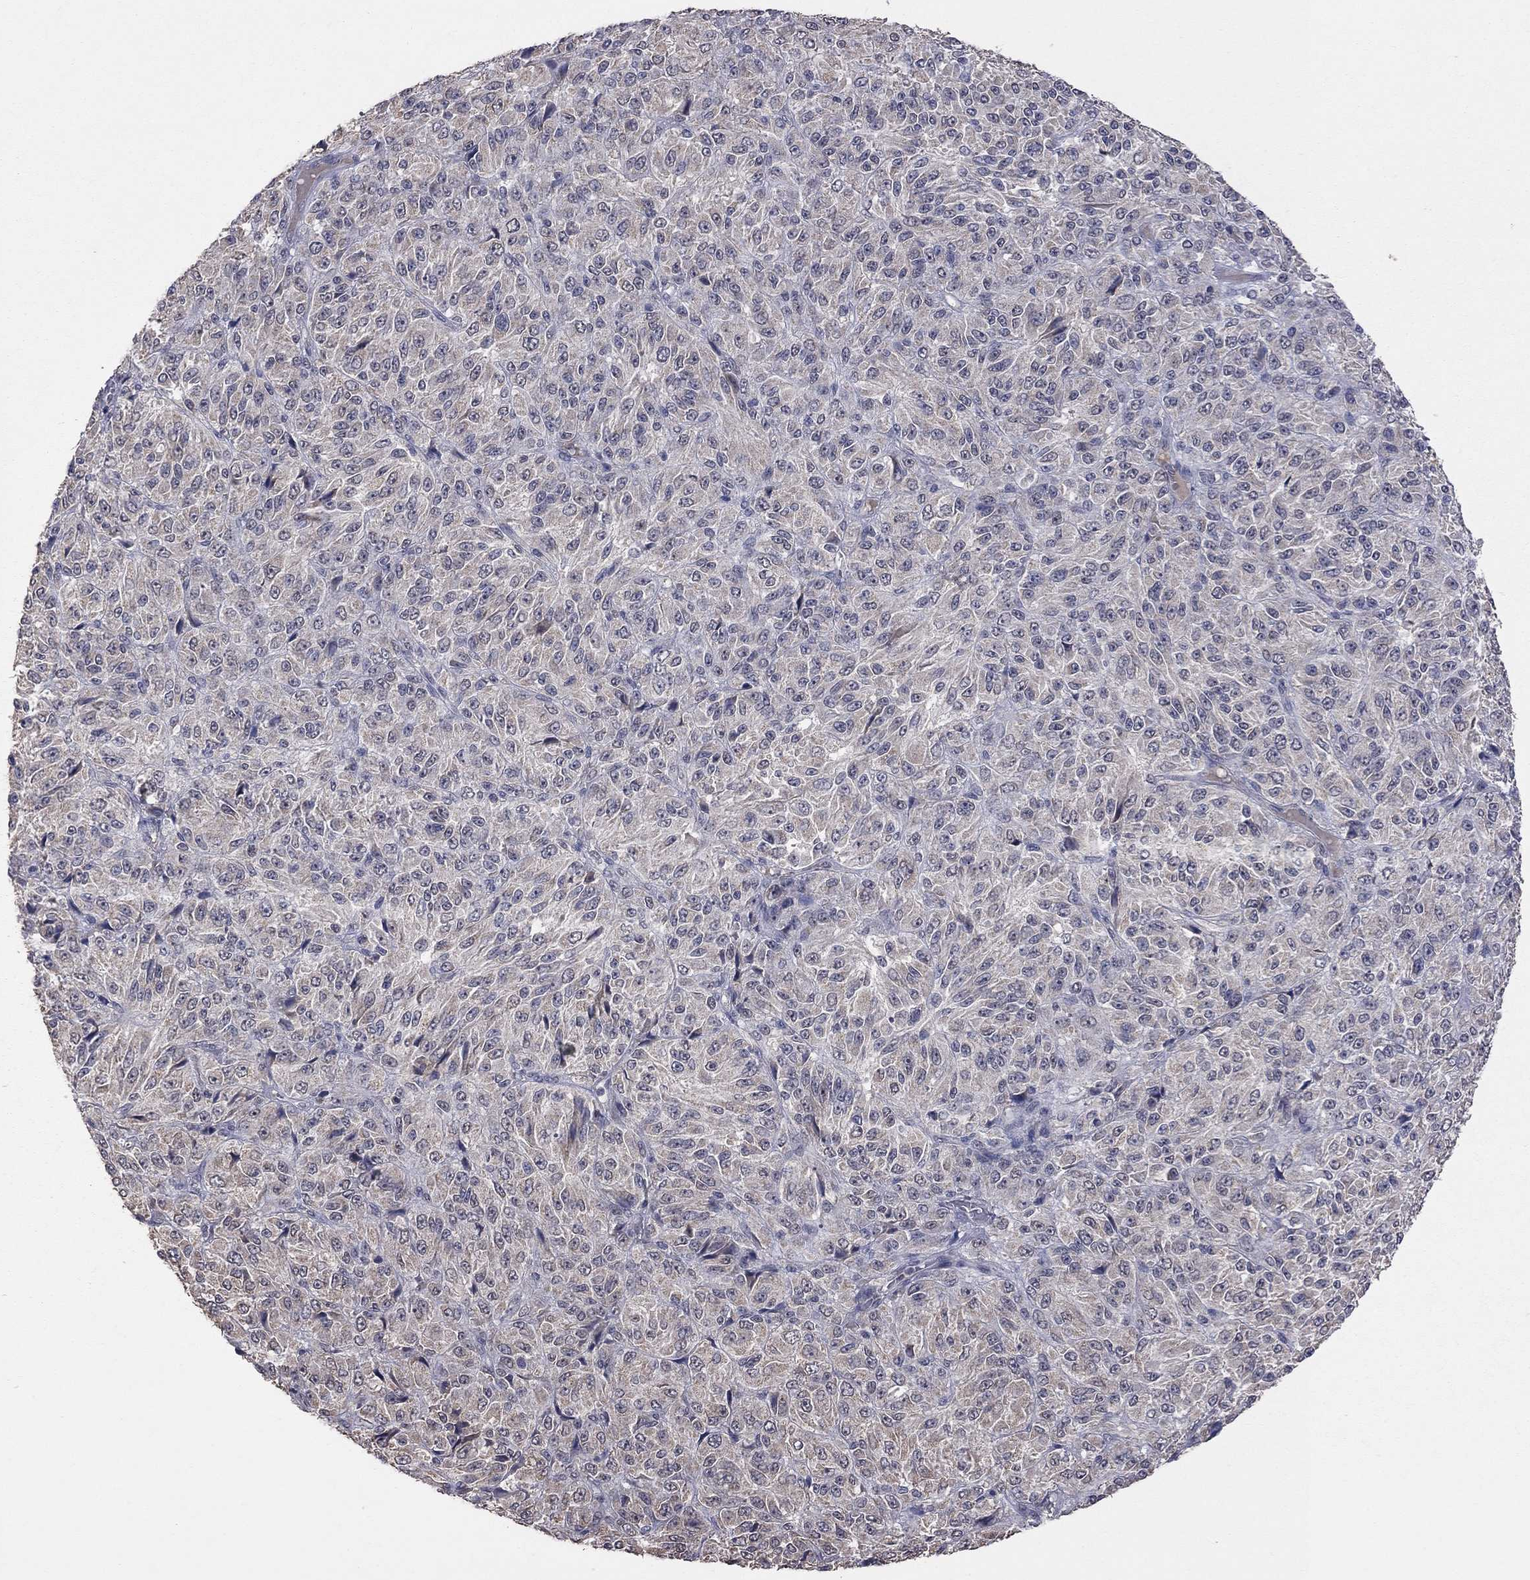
{"staining": {"intensity": "negative", "quantity": "none", "location": "none"}, "tissue": "melanoma", "cell_type": "Tumor cells", "image_type": "cancer", "snomed": [{"axis": "morphology", "description": "Malignant melanoma, Metastatic site"}, {"axis": "topography", "description": "Brain"}], "caption": "Malignant melanoma (metastatic site) was stained to show a protein in brown. There is no significant expression in tumor cells.", "gene": "HTR6", "patient": {"sex": "female", "age": 56}}